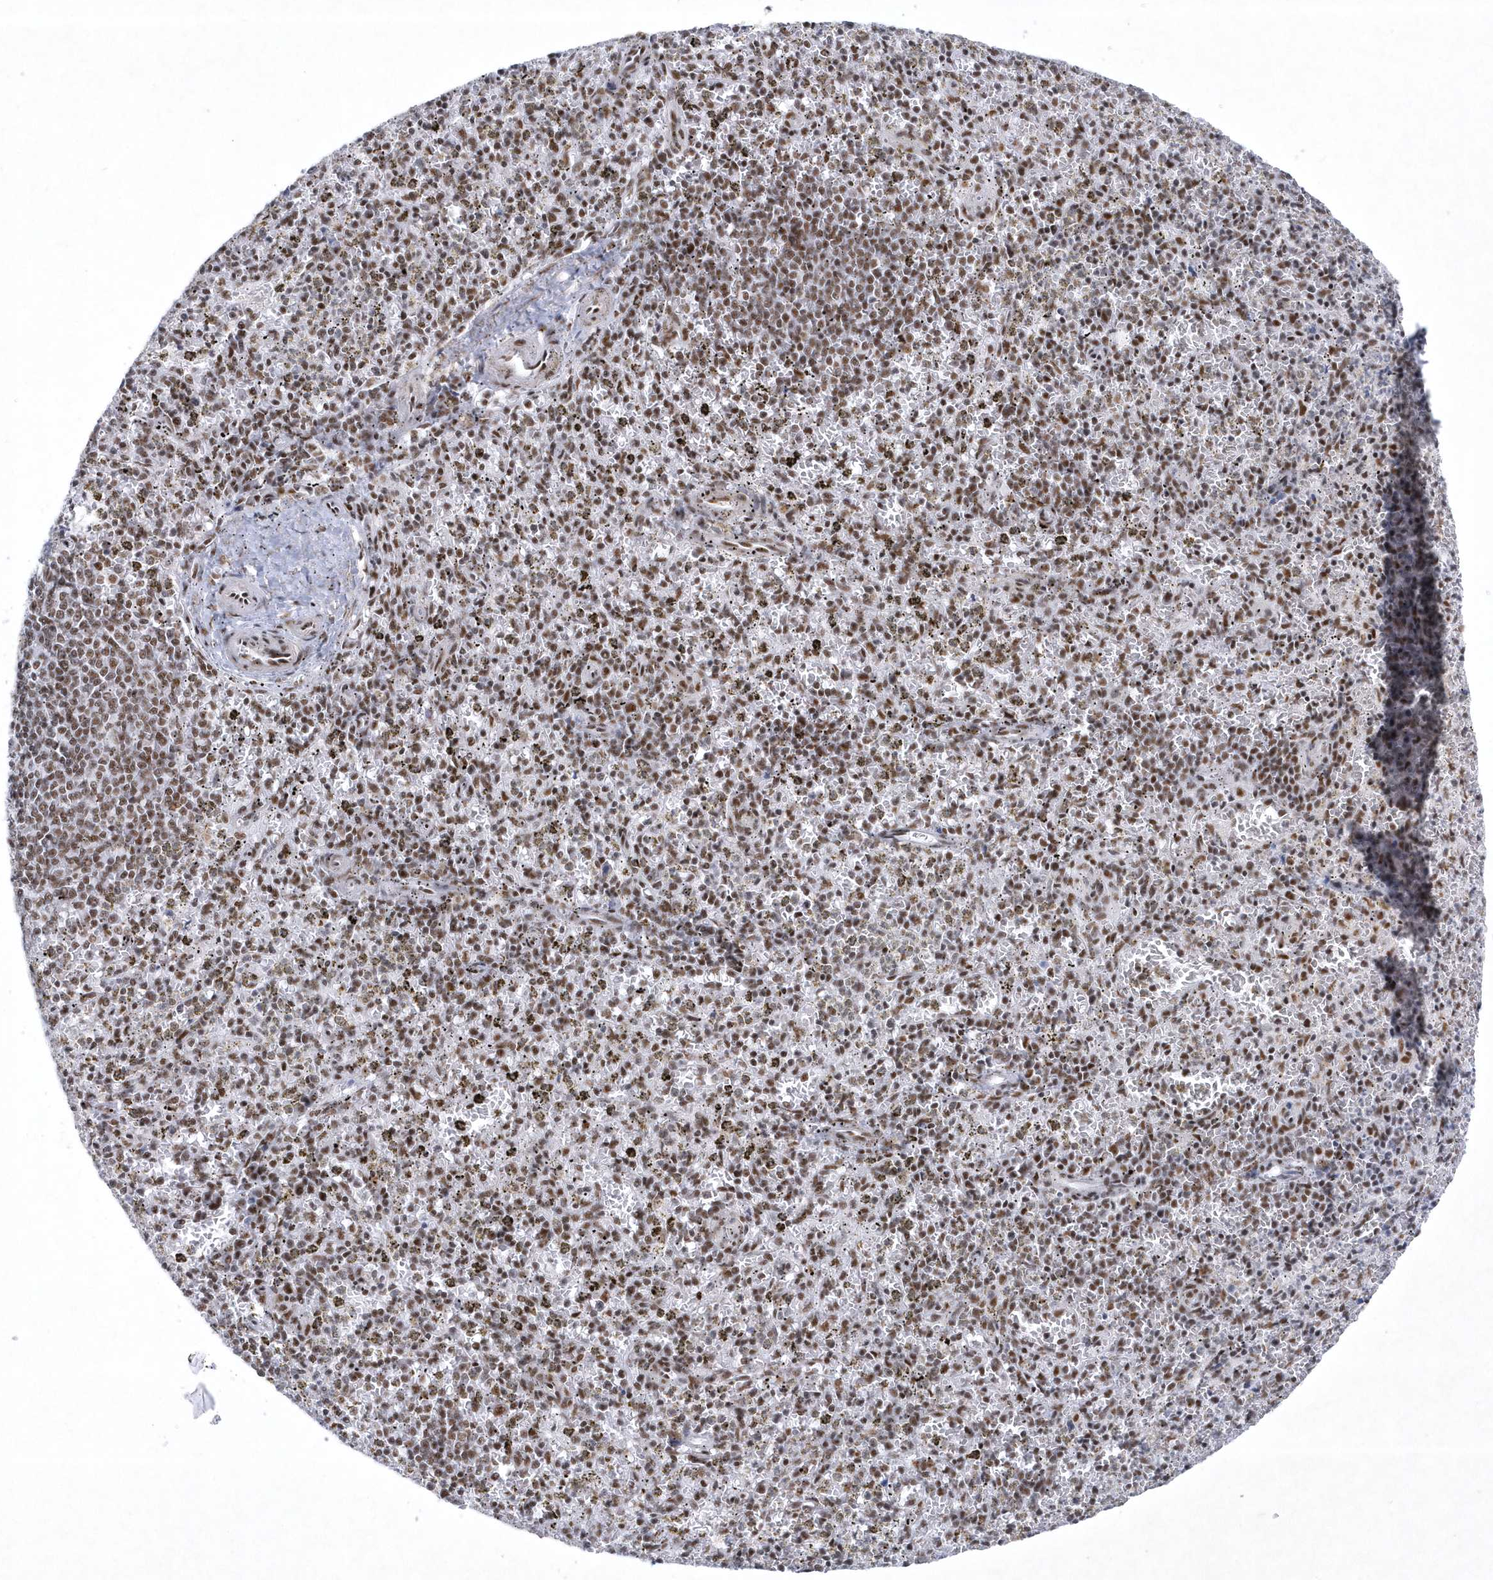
{"staining": {"intensity": "moderate", "quantity": "25%-75%", "location": "nuclear"}, "tissue": "spleen", "cell_type": "Cells in red pulp", "image_type": "normal", "snomed": [{"axis": "morphology", "description": "Normal tissue, NOS"}, {"axis": "topography", "description": "Spleen"}], "caption": "This image demonstrates normal spleen stained with immunohistochemistry to label a protein in brown. The nuclear of cells in red pulp show moderate positivity for the protein. Nuclei are counter-stained blue.", "gene": "DCLRE1A", "patient": {"sex": "male", "age": 72}}